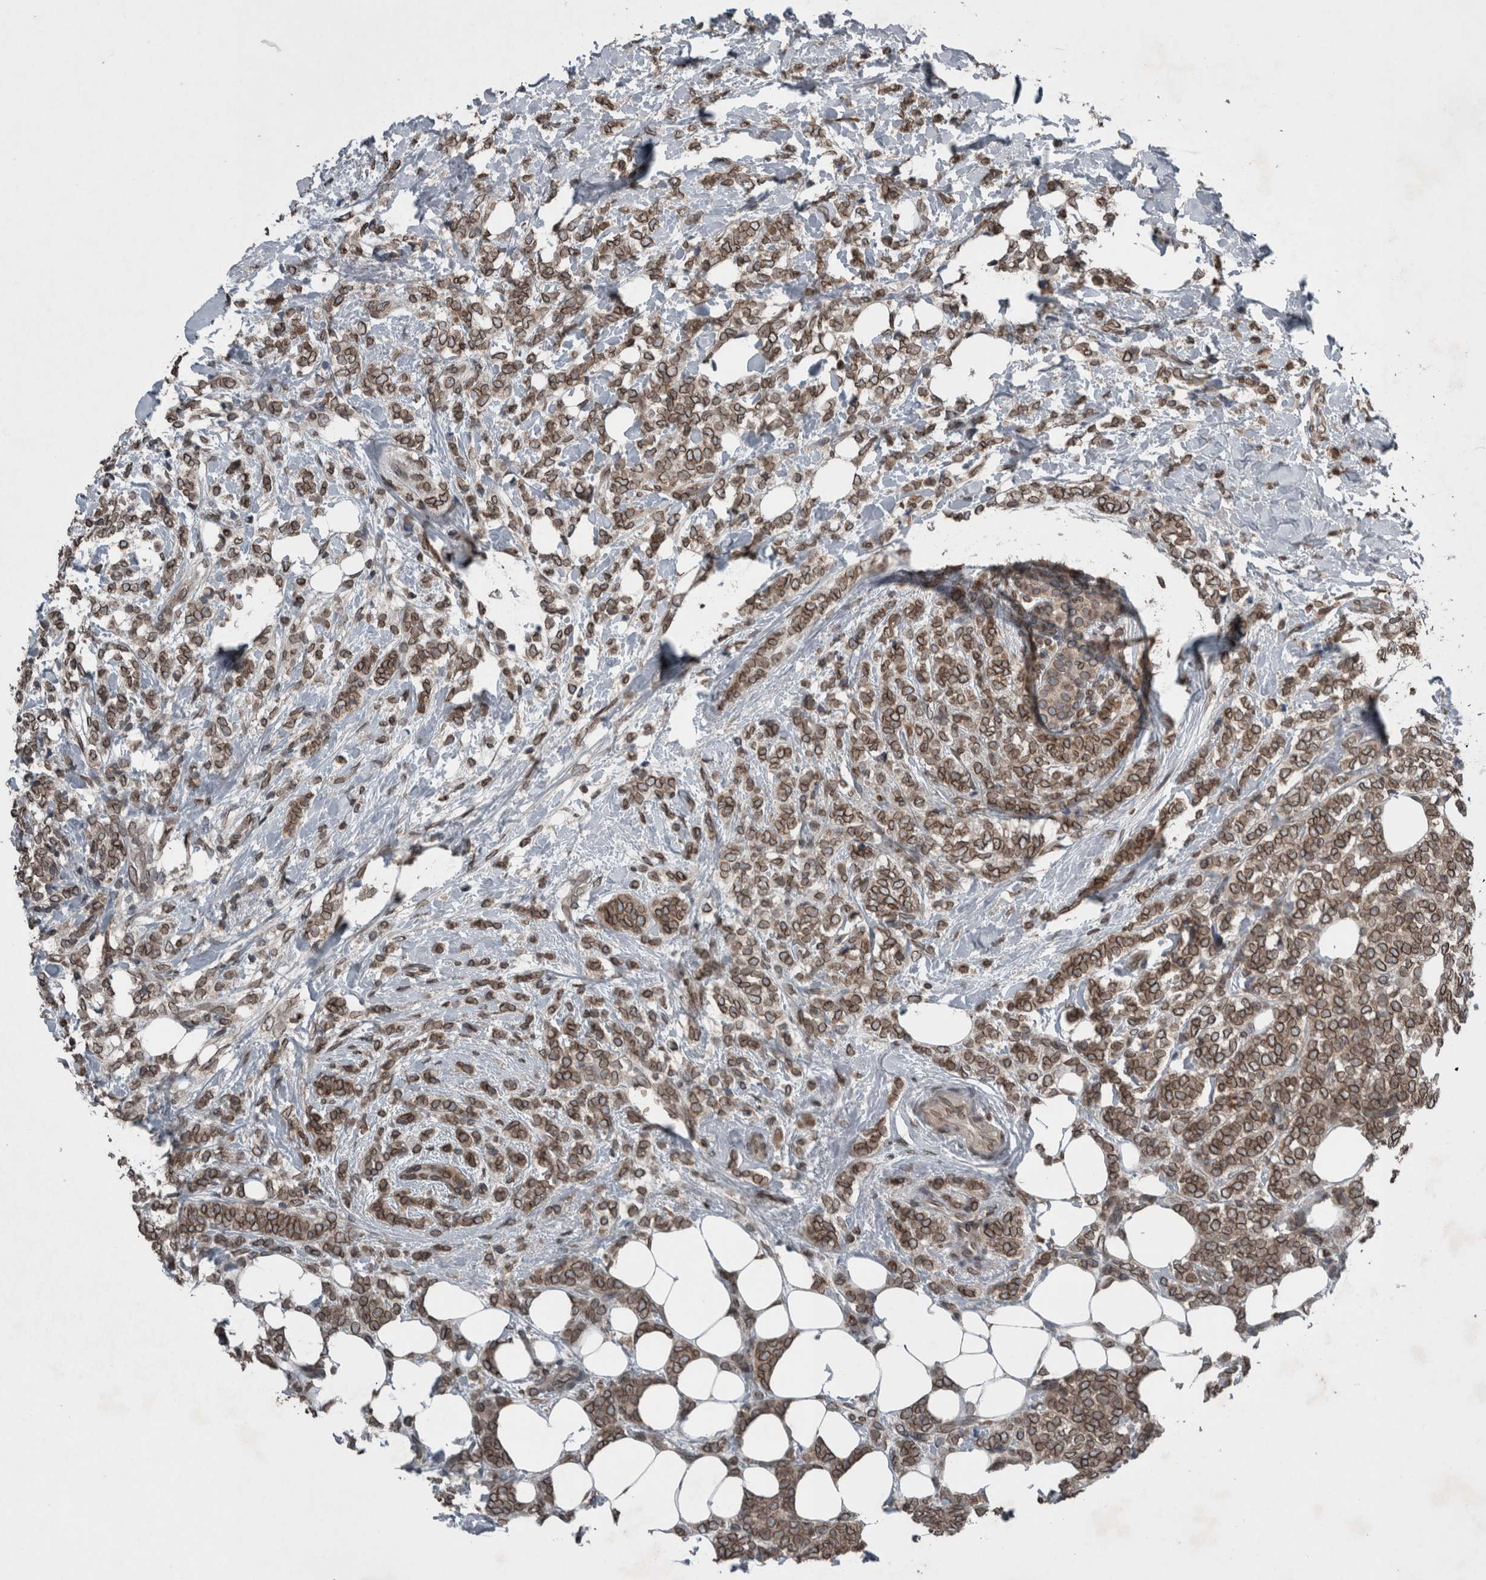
{"staining": {"intensity": "moderate", "quantity": ">75%", "location": "cytoplasmic/membranous,nuclear"}, "tissue": "breast cancer", "cell_type": "Tumor cells", "image_type": "cancer", "snomed": [{"axis": "morphology", "description": "Lobular carcinoma"}, {"axis": "topography", "description": "Breast"}], "caption": "Immunohistochemical staining of breast cancer displays medium levels of moderate cytoplasmic/membranous and nuclear protein staining in about >75% of tumor cells. The staining was performed using DAB (3,3'-diaminobenzidine) to visualize the protein expression in brown, while the nuclei were stained in blue with hematoxylin (Magnification: 20x).", "gene": "RANBP2", "patient": {"sex": "female", "age": 50}}